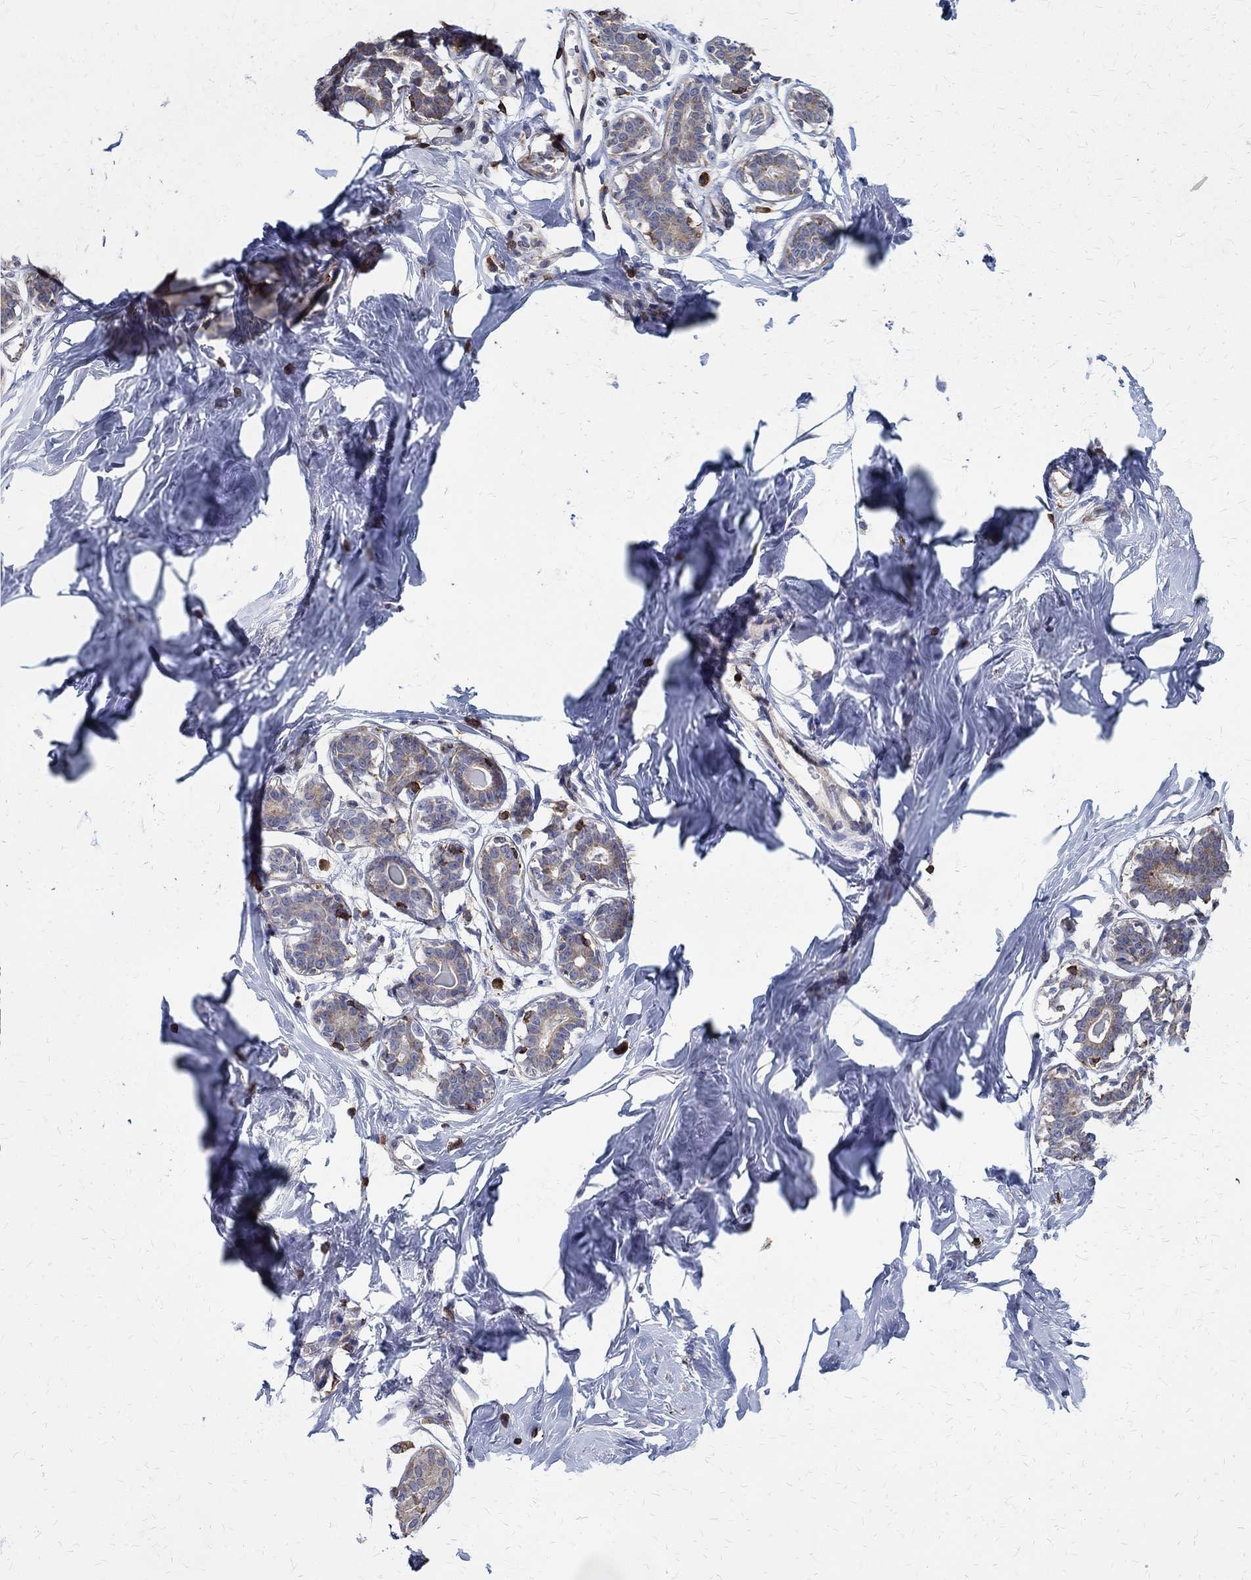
{"staining": {"intensity": "negative", "quantity": "none", "location": "none"}, "tissue": "breast", "cell_type": "Adipocytes", "image_type": "normal", "snomed": [{"axis": "morphology", "description": "Normal tissue, NOS"}, {"axis": "morphology", "description": "Lobular carcinoma, in situ"}, {"axis": "topography", "description": "Breast"}], "caption": "The IHC histopathology image has no significant staining in adipocytes of breast.", "gene": "AGAP2", "patient": {"sex": "female", "age": 35}}